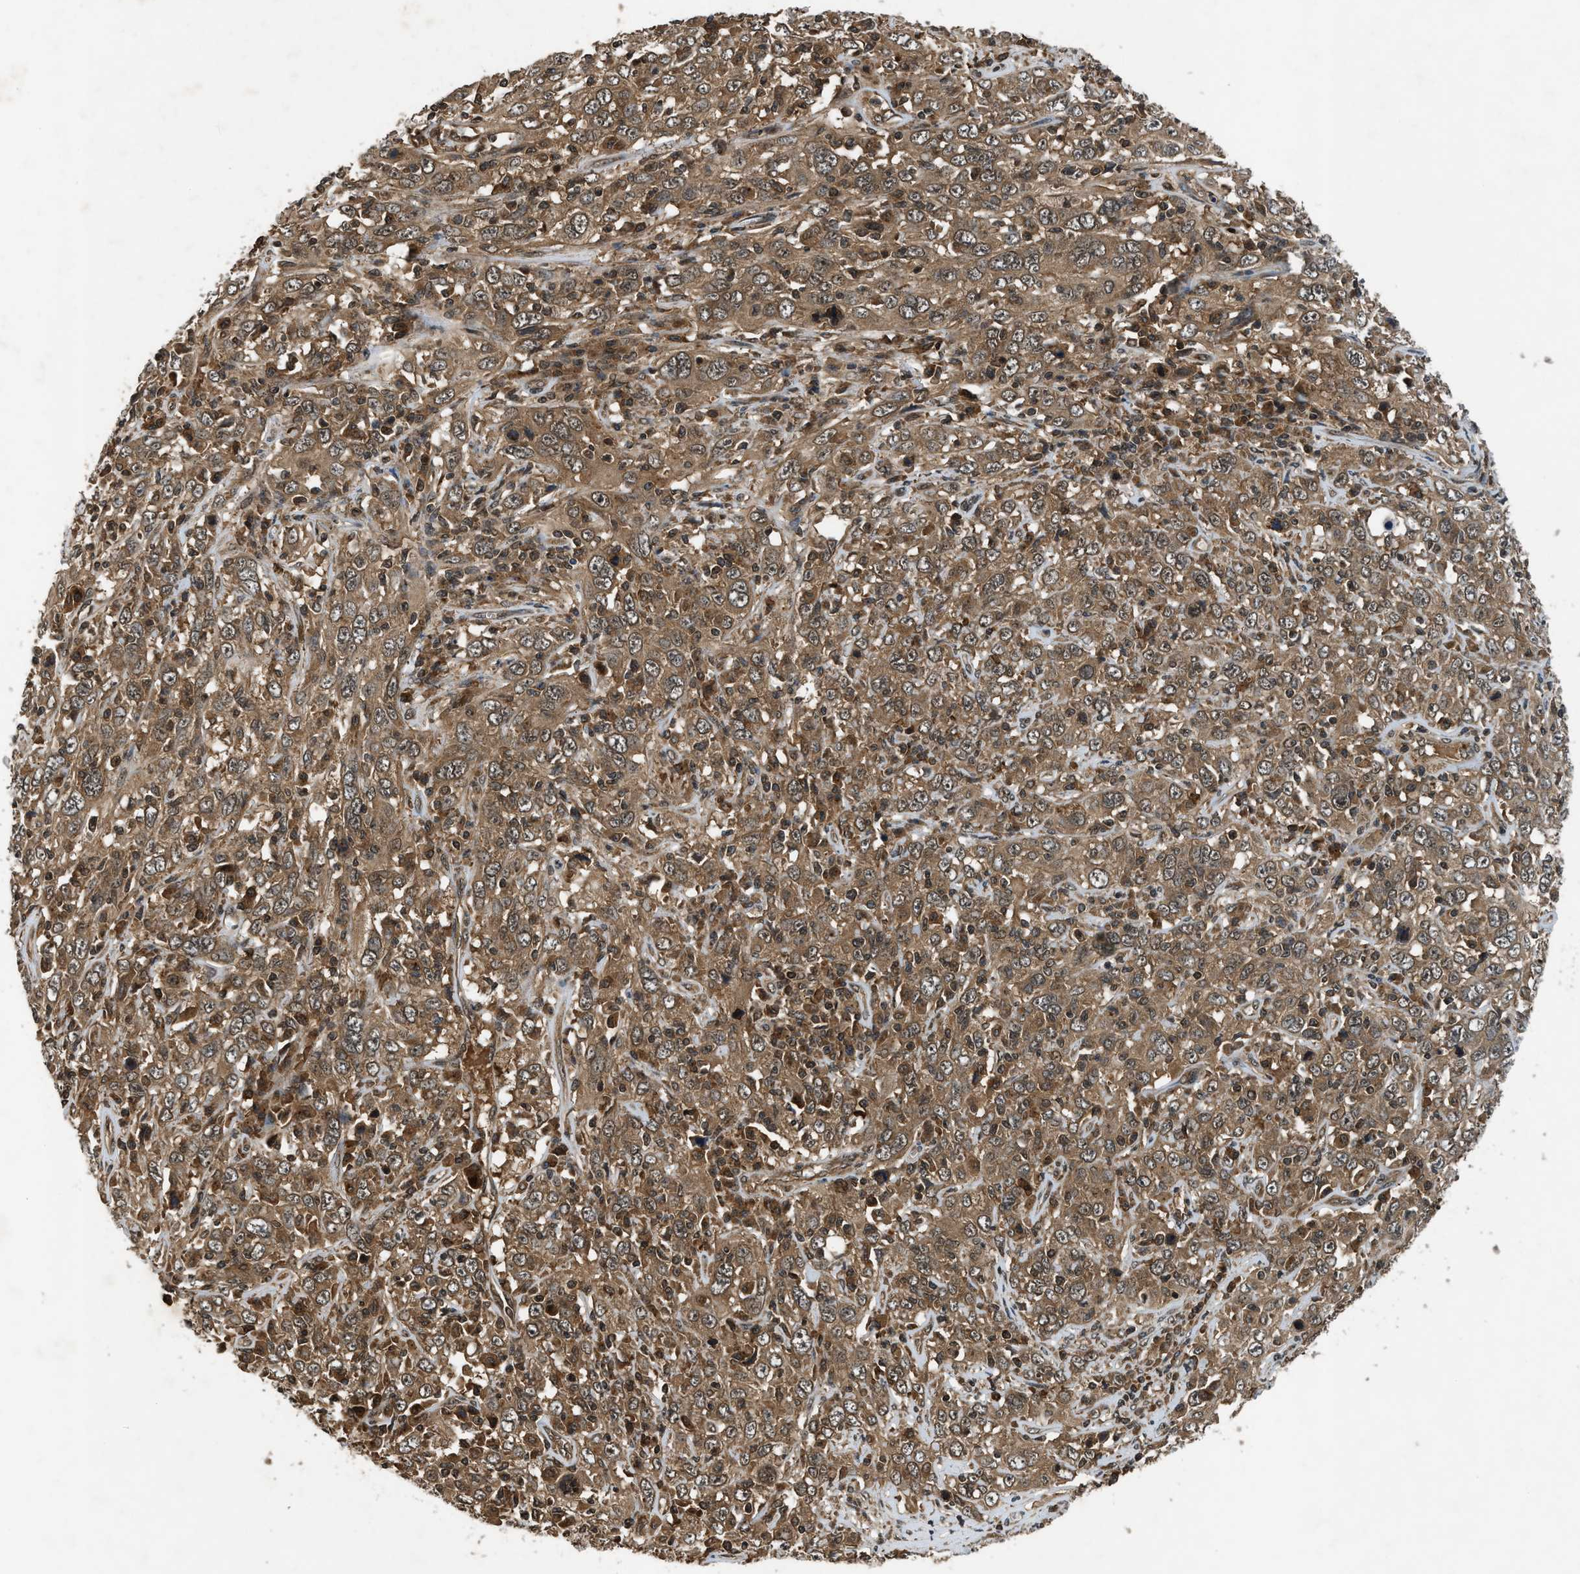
{"staining": {"intensity": "moderate", "quantity": ">75%", "location": "cytoplasmic/membranous"}, "tissue": "cervical cancer", "cell_type": "Tumor cells", "image_type": "cancer", "snomed": [{"axis": "morphology", "description": "Squamous cell carcinoma, NOS"}, {"axis": "topography", "description": "Cervix"}], "caption": "Cervical squamous cell carcinoma was stained to show a protein in brown. There is medium levels of moderate cytoplasmic/membranous positivity in about >75% of tumor cells. The staining was performed using DAB to visualize the protein expression in brown, while the nuclei were stained in blue with hematoxylin (Magnification: 20x).", "gene": "RPS6KB1", "patient": {"sex": "female", "age": 46}}